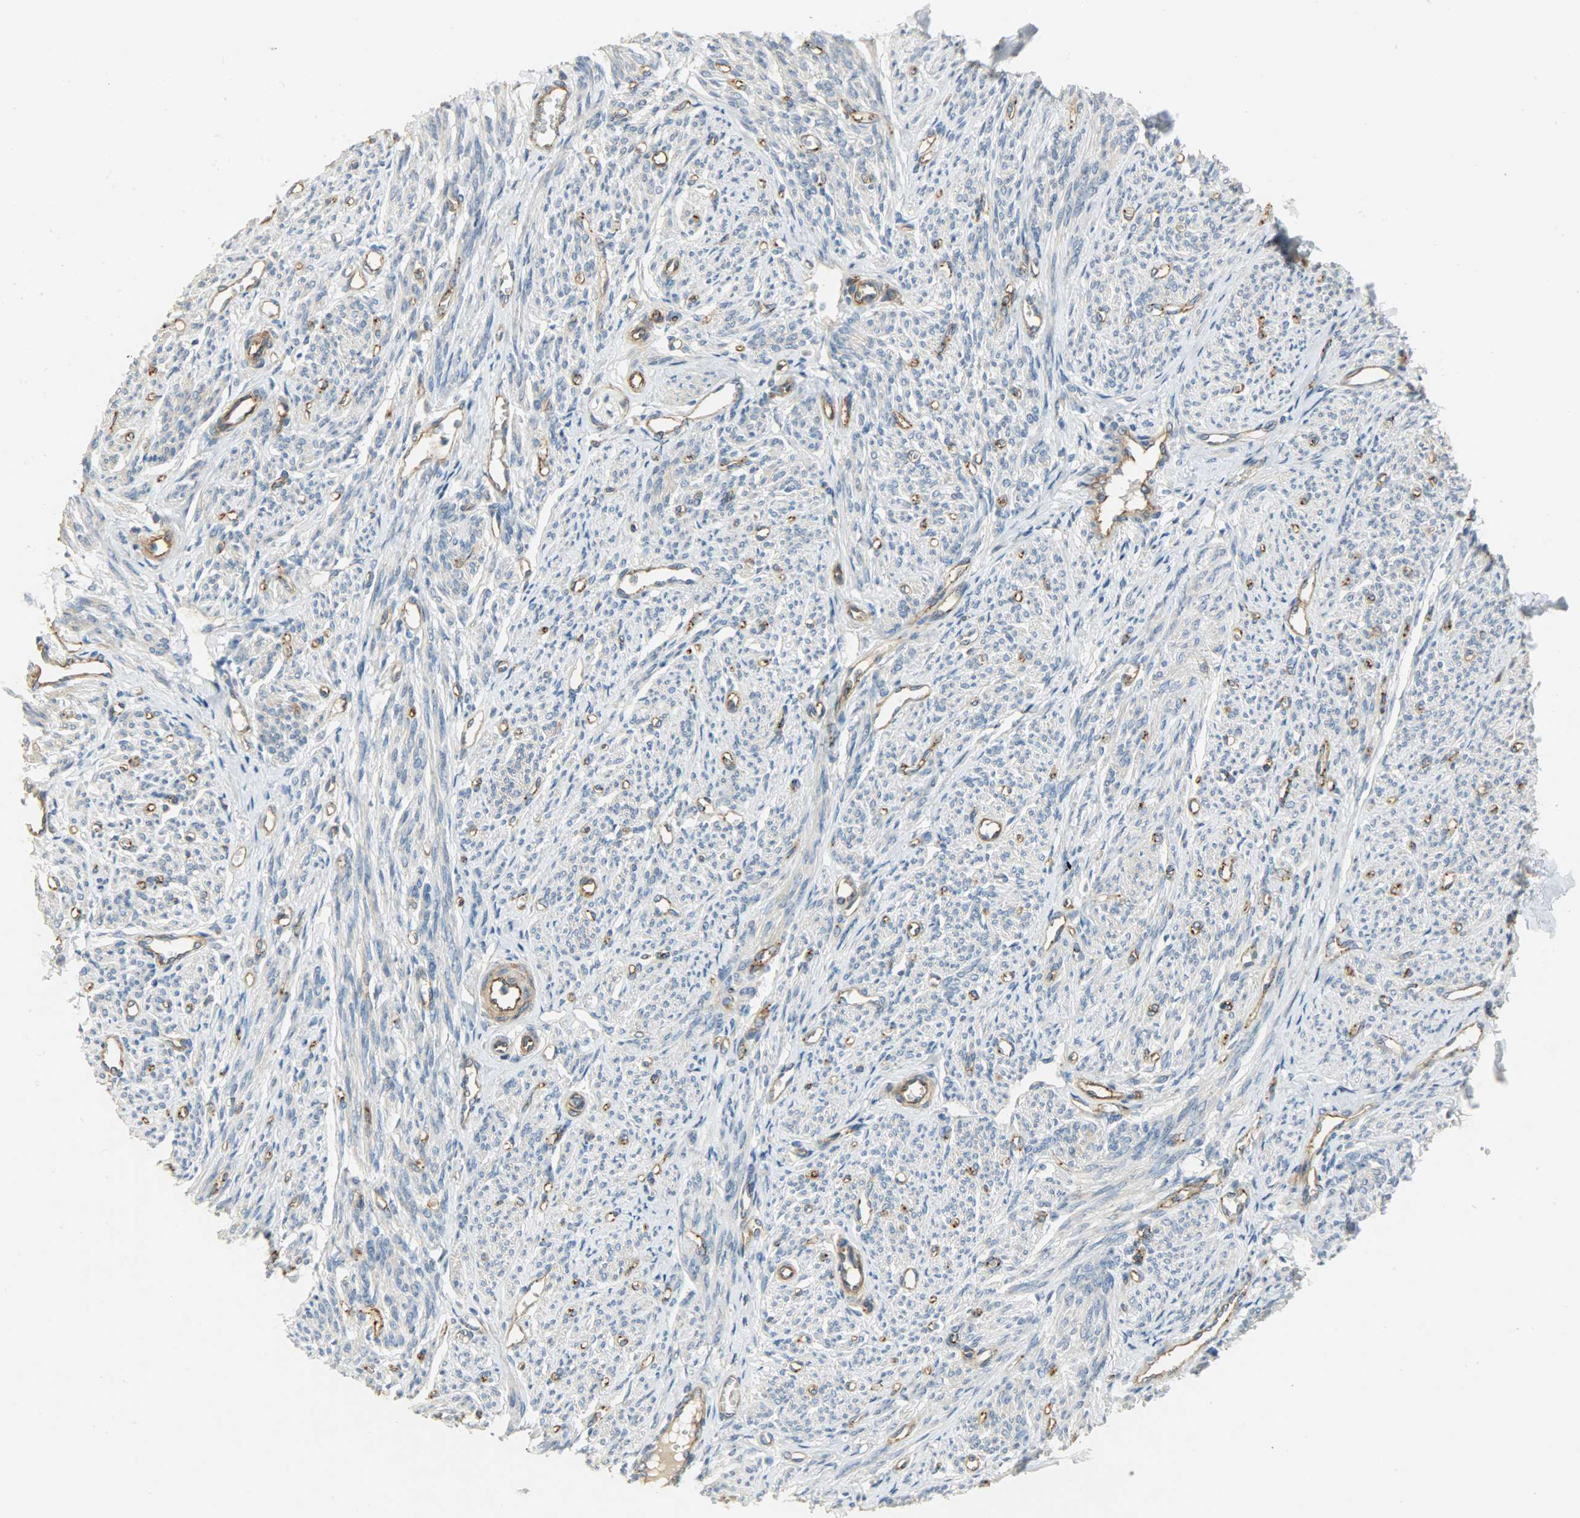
{"staining": {"intensity": "weak", "quantity": "<25%", "location": "cytoplasmic/membranous"}, "tissue": "smooth muscle", "cell_type": "Smooth muscle cells", "image_type": "normal", "snomed": [{"axis": "morphology", "description": "Normal tissue, NOS"}, {"axis": "topography", "description": "Smooth muscle"}], "caption": "Benign smooth muscle was stained to show a protein in brown. There is no significant staining in smooth muscle cells. (Immunohistochemistry, brightfield microscopy, high magnification).", "gene": "KIAA1217", "patient": {"sex": "female", "age": 65}}